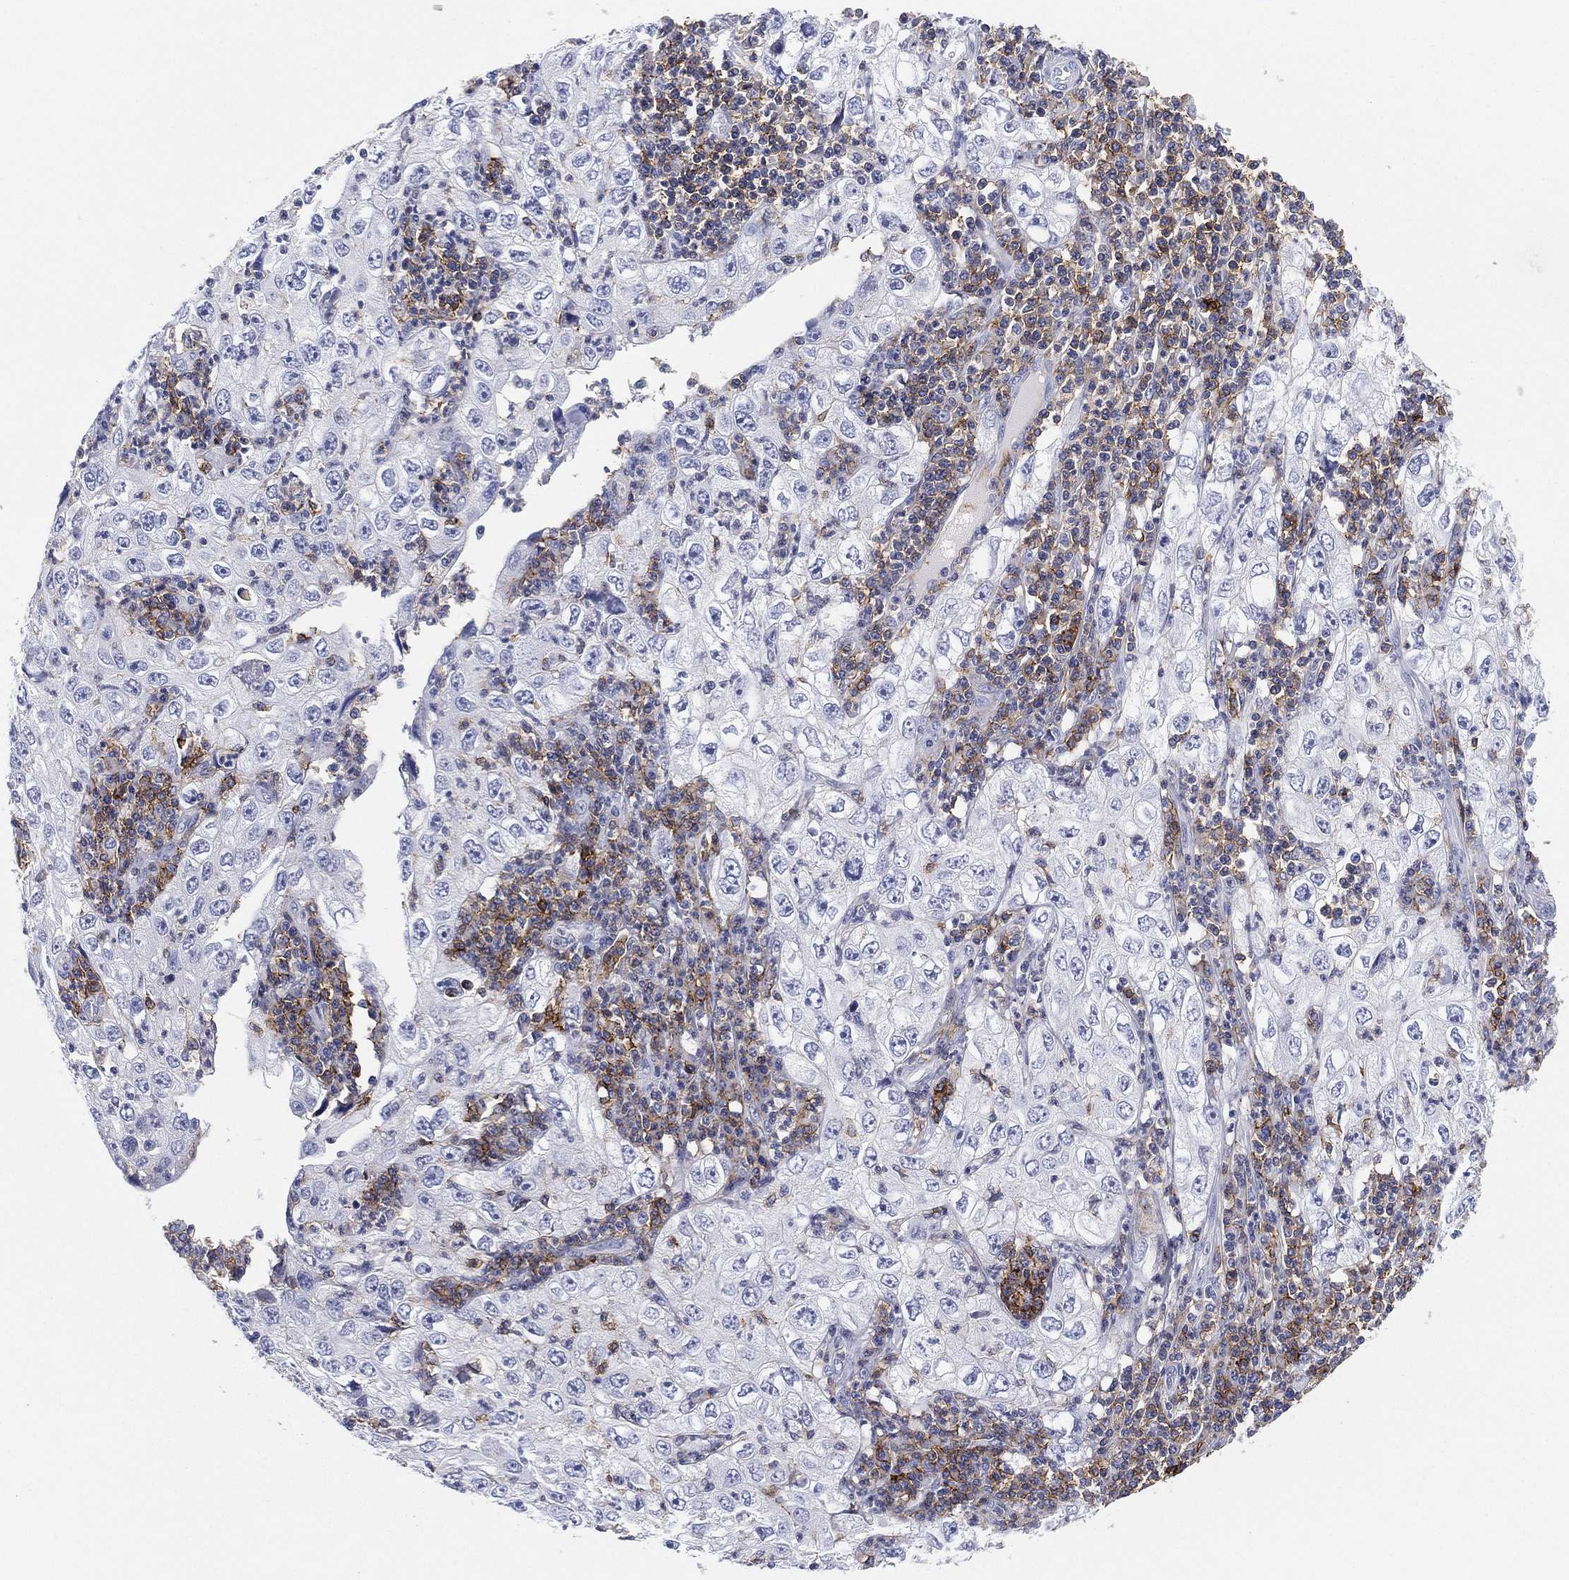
{"staining": {"intensity": "negative", "quantity": "none", "location": "none"}, "tissue": "cervical cancer", "cell_type": "Tumor cells", "image_type": "cancer", "snomed": [{"axis": "morphology", "description": "Squamous cell carcinoma, NOS"}, {"axis": "topography", "description": "Cervix"}], "caption": "The photomicrograph displays no significant expression in tumor cells of squamous cell carcinoma (cervical).", "gene": "SELPLG", "patient": {"sex": "female", "age": 24}}